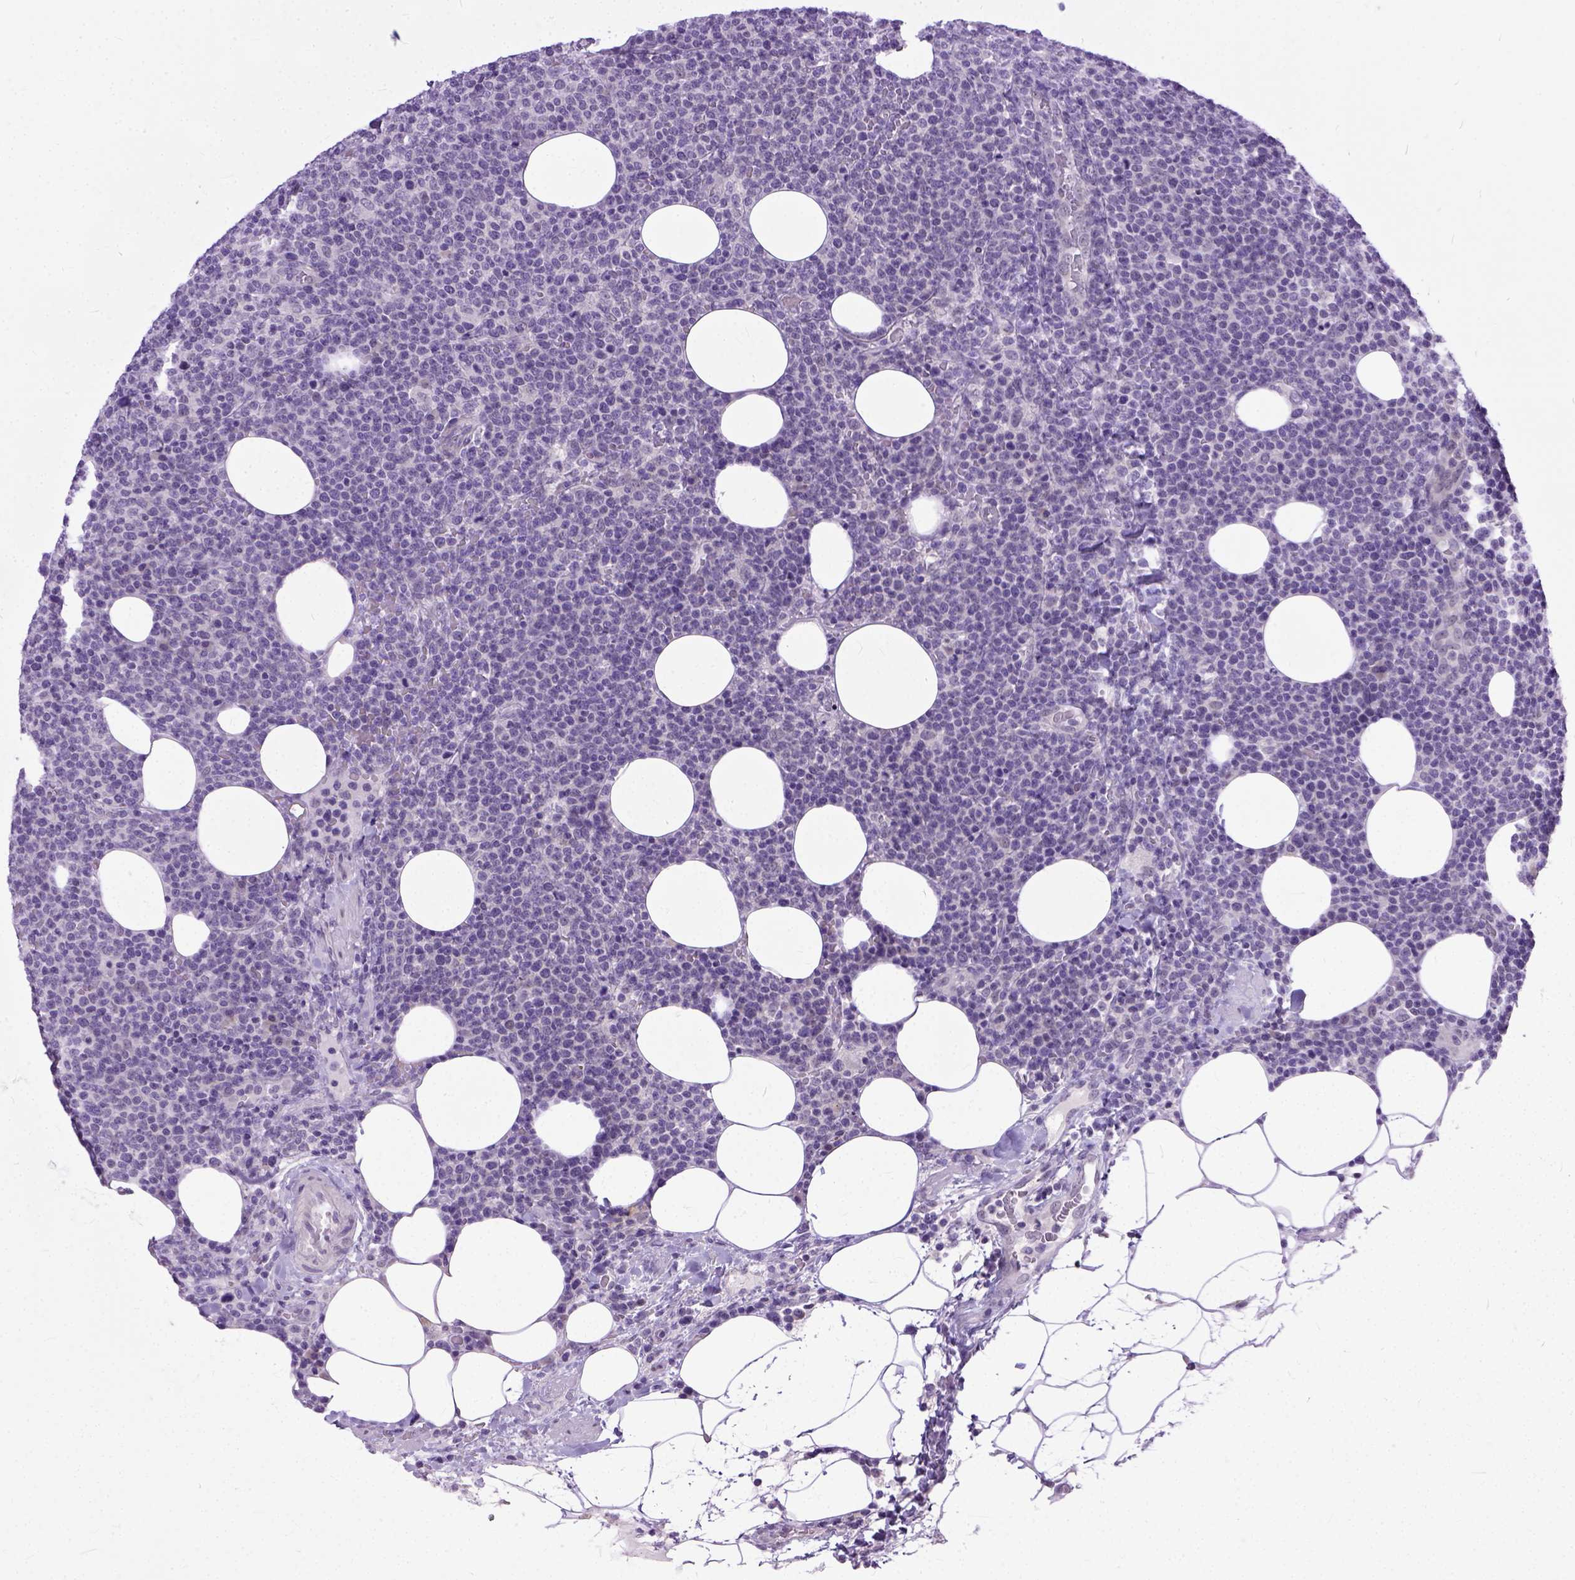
{"staining": {"intensity": "negative", "quantity": "none", "location": "none"}, "tissue": "lymphoma", "cell_type": "Tumor cells", "image_type": "cancer", "snomed": [{"axis": "morphology", "description": "Malignant lymphoma, non-Hodgkin's type, High grade"}, {"axis": "topography", "description": "Lymph node"}], "caption": "Immunohistochemistry (IHC) of lymphoma displays no staining in tumor cells. (Brightfield microscopy of DAB (3,3'-diaminobenzidine) immunohistochemistry (IHC) at high magnification).", "gene": "TCEAL7", "patient": {"sex": "male", "age": 61}}